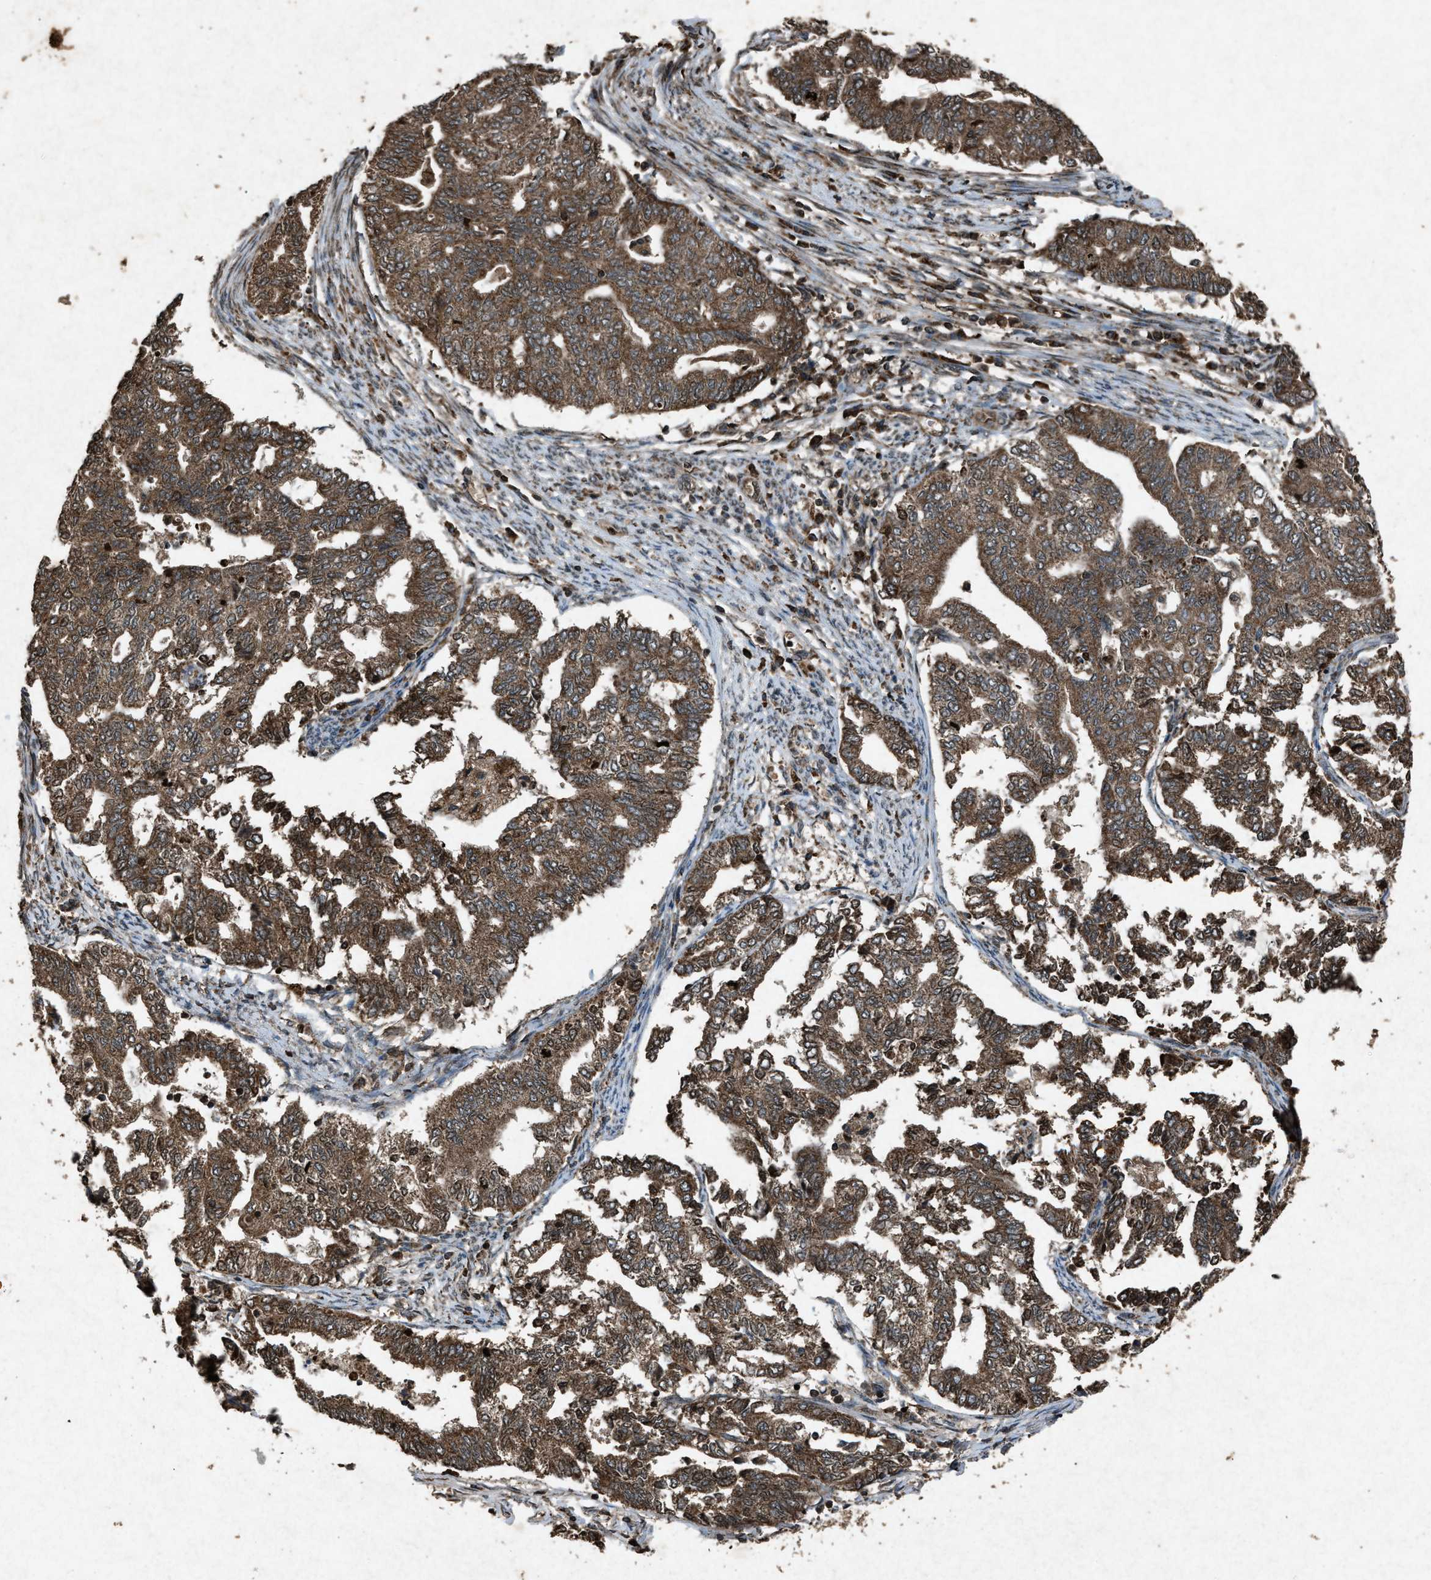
{"staining": {"intensity": "strong", "quantity": ">75%", "location": "cytoplasmic/membranous"}, "tissue": "endometrial cancer", "cell_type": "Tumor cells", "image_type": "cancer", "snomed": [{"axis": "morphology", "description": "Adenocarcinoma, NOS"}, {"axis": "topography", "description": "Endometrium"}], "caption": "Protein staining exhibits strong cytoplasmic/membranous staining in about >75% of tumor cells in endometrial cancer (adenocarcinoma). (brown staining indicates protein expression, while blue staining denotes nuclei).", "gene": "OAS1", "patient": {"sex": "female", "age": 79}}